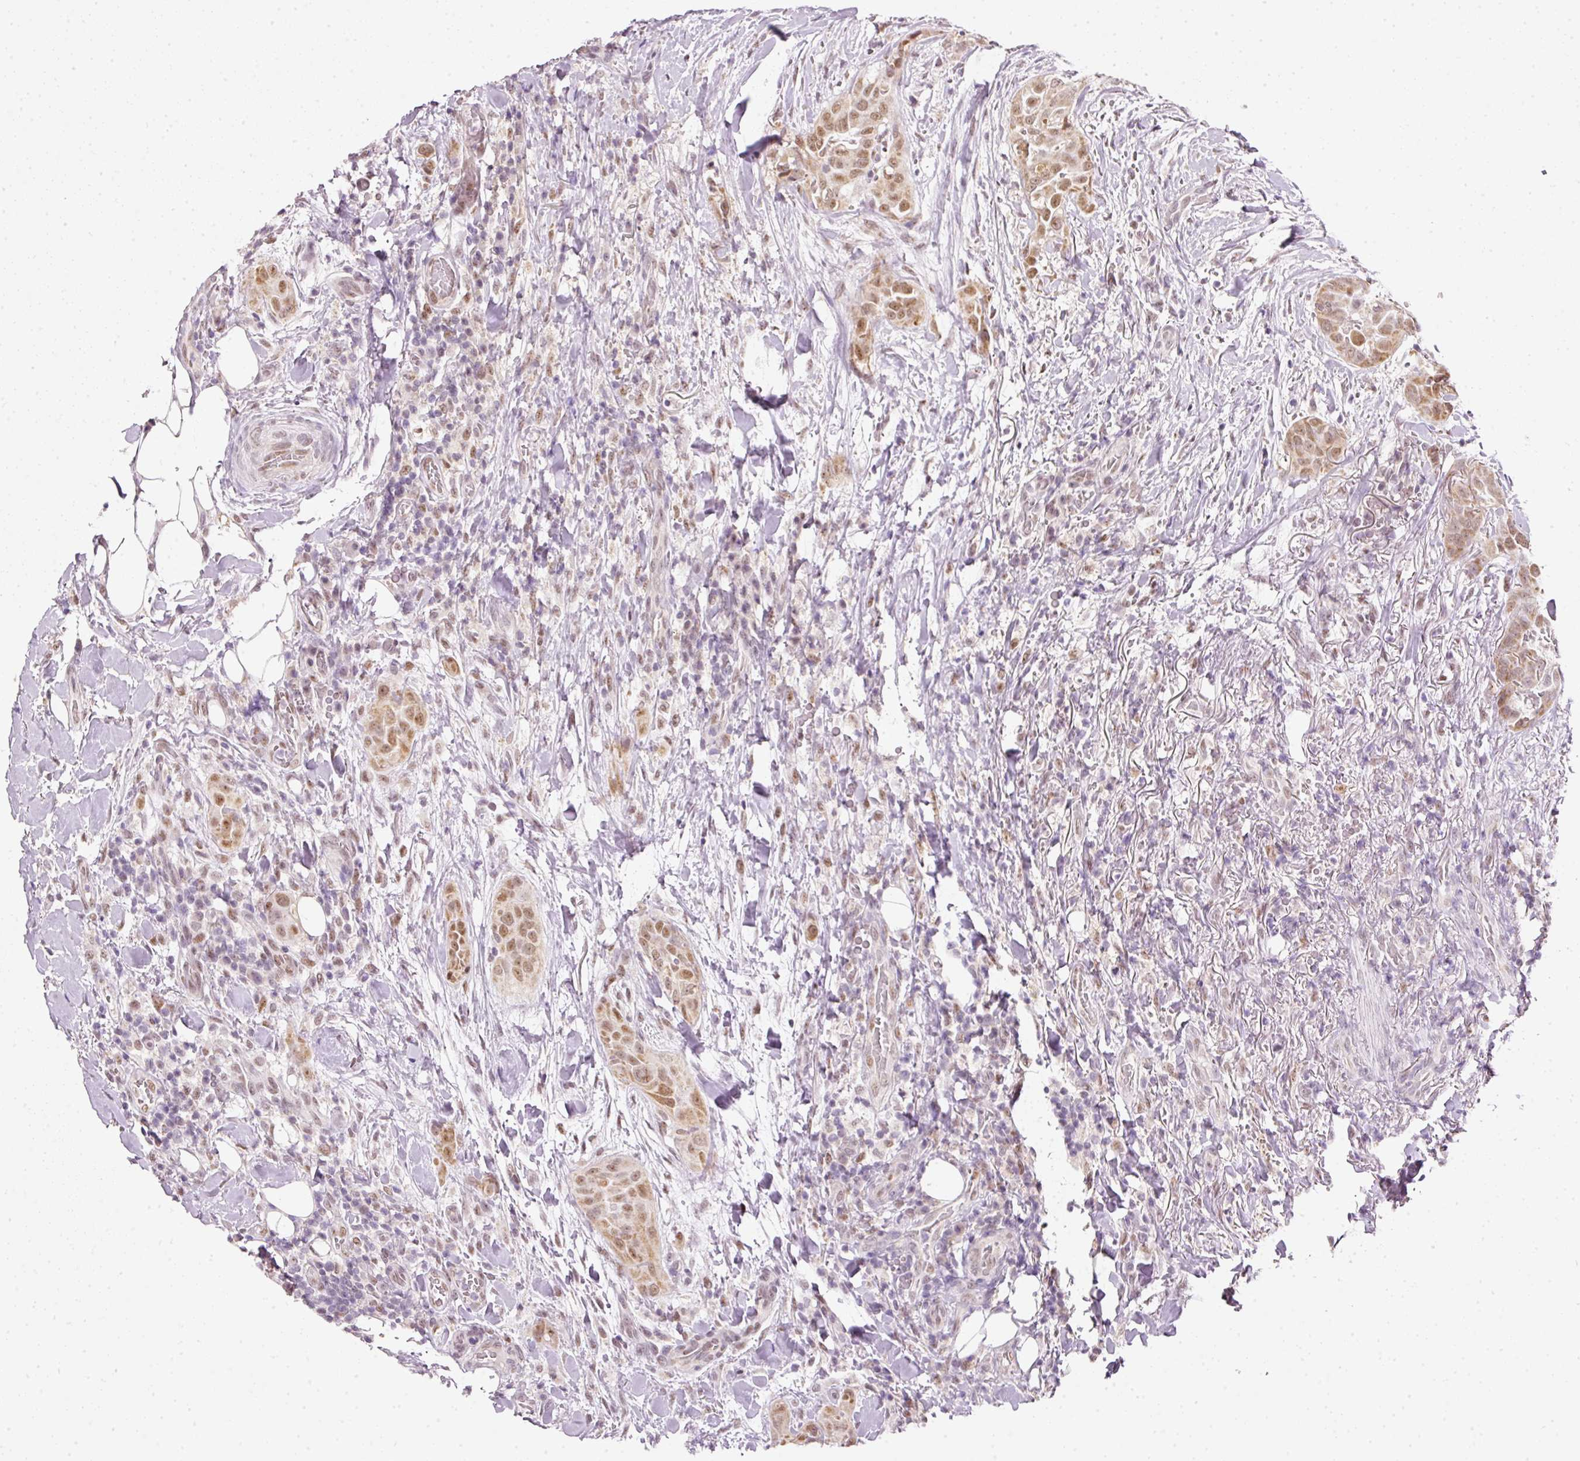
{"staining": {"intensity": "moderate", "quantity": ">75%", "location": "cytoplasmic/membranous,nuclear"}, "tissue": "thyroid cancer", "cell_type": "Tumor cells", "image_type": "cancer", "snomed": [{"axis": "morphology", "description": "Papillary adenocarcinoma, NOS"}, {"axis": "topography", "description": "Thyroid gland"}], "caption": "Immunohistochemical staining of thyroid papillary adenocarcinoma exhibits moderate cytoplasmic/membranous and nuclear protein staining in about >75% of tumor cells.", "gene": "FSTL3", "patient": {"sex": "male", "age": 61}}